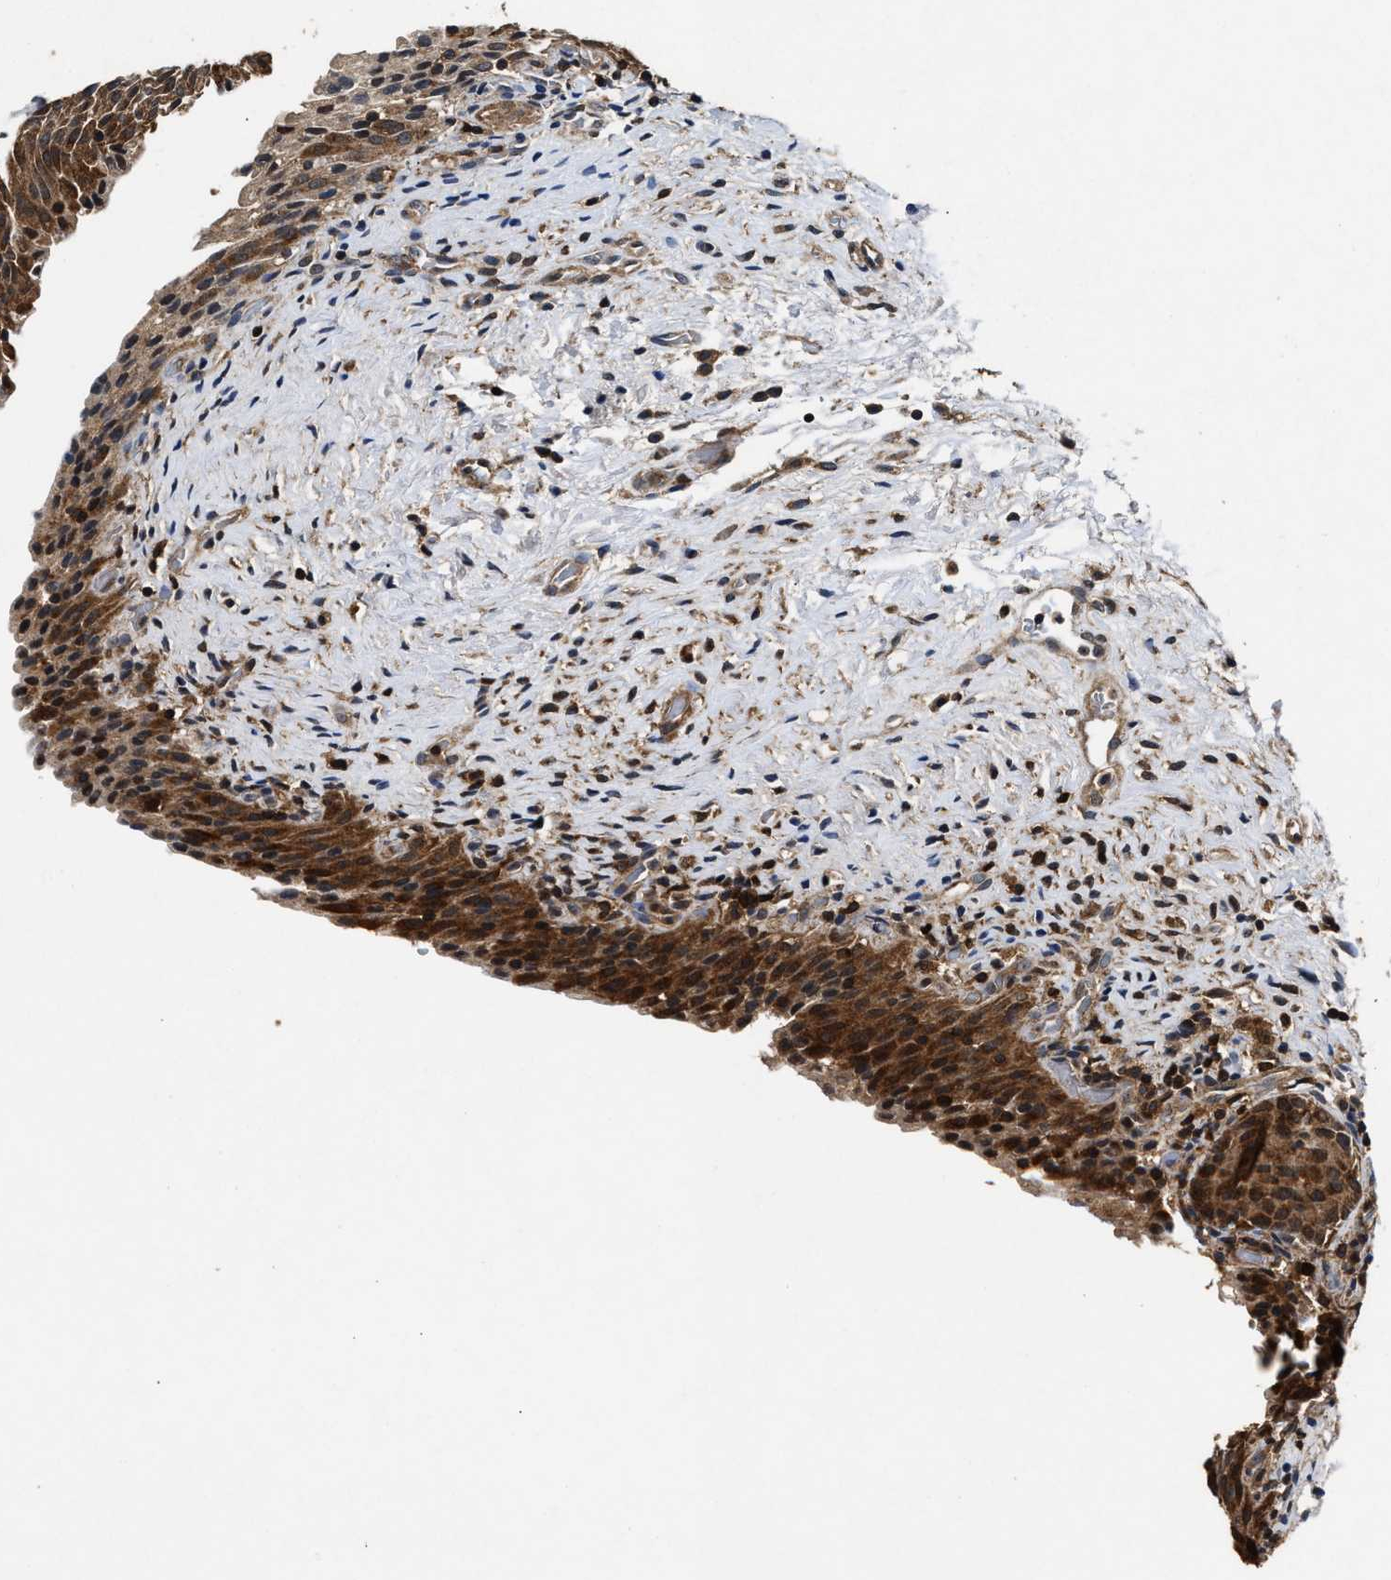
{"staining": {"intensity": "strong", "quantity": ">75%", "location": "cytoplasmic/membranous,nuclear"}, "tissue": "urinary bladder", "cell_type": "Urothelial cells", "image_type": "normal", "snomed": [{"axis": "morphology", "description": "Normal tissue, NOS"}, {"axis": "topography", "description": "Urinary bladder"}], "caption": "Protein expression analysis of benign human urinary bladder reveals strong cytoplasmic/membranous,nuclear staining in about >75% of urothelial cells.", "gene": "ACAT2", "patient": {"sex": "male", "age": 51}}